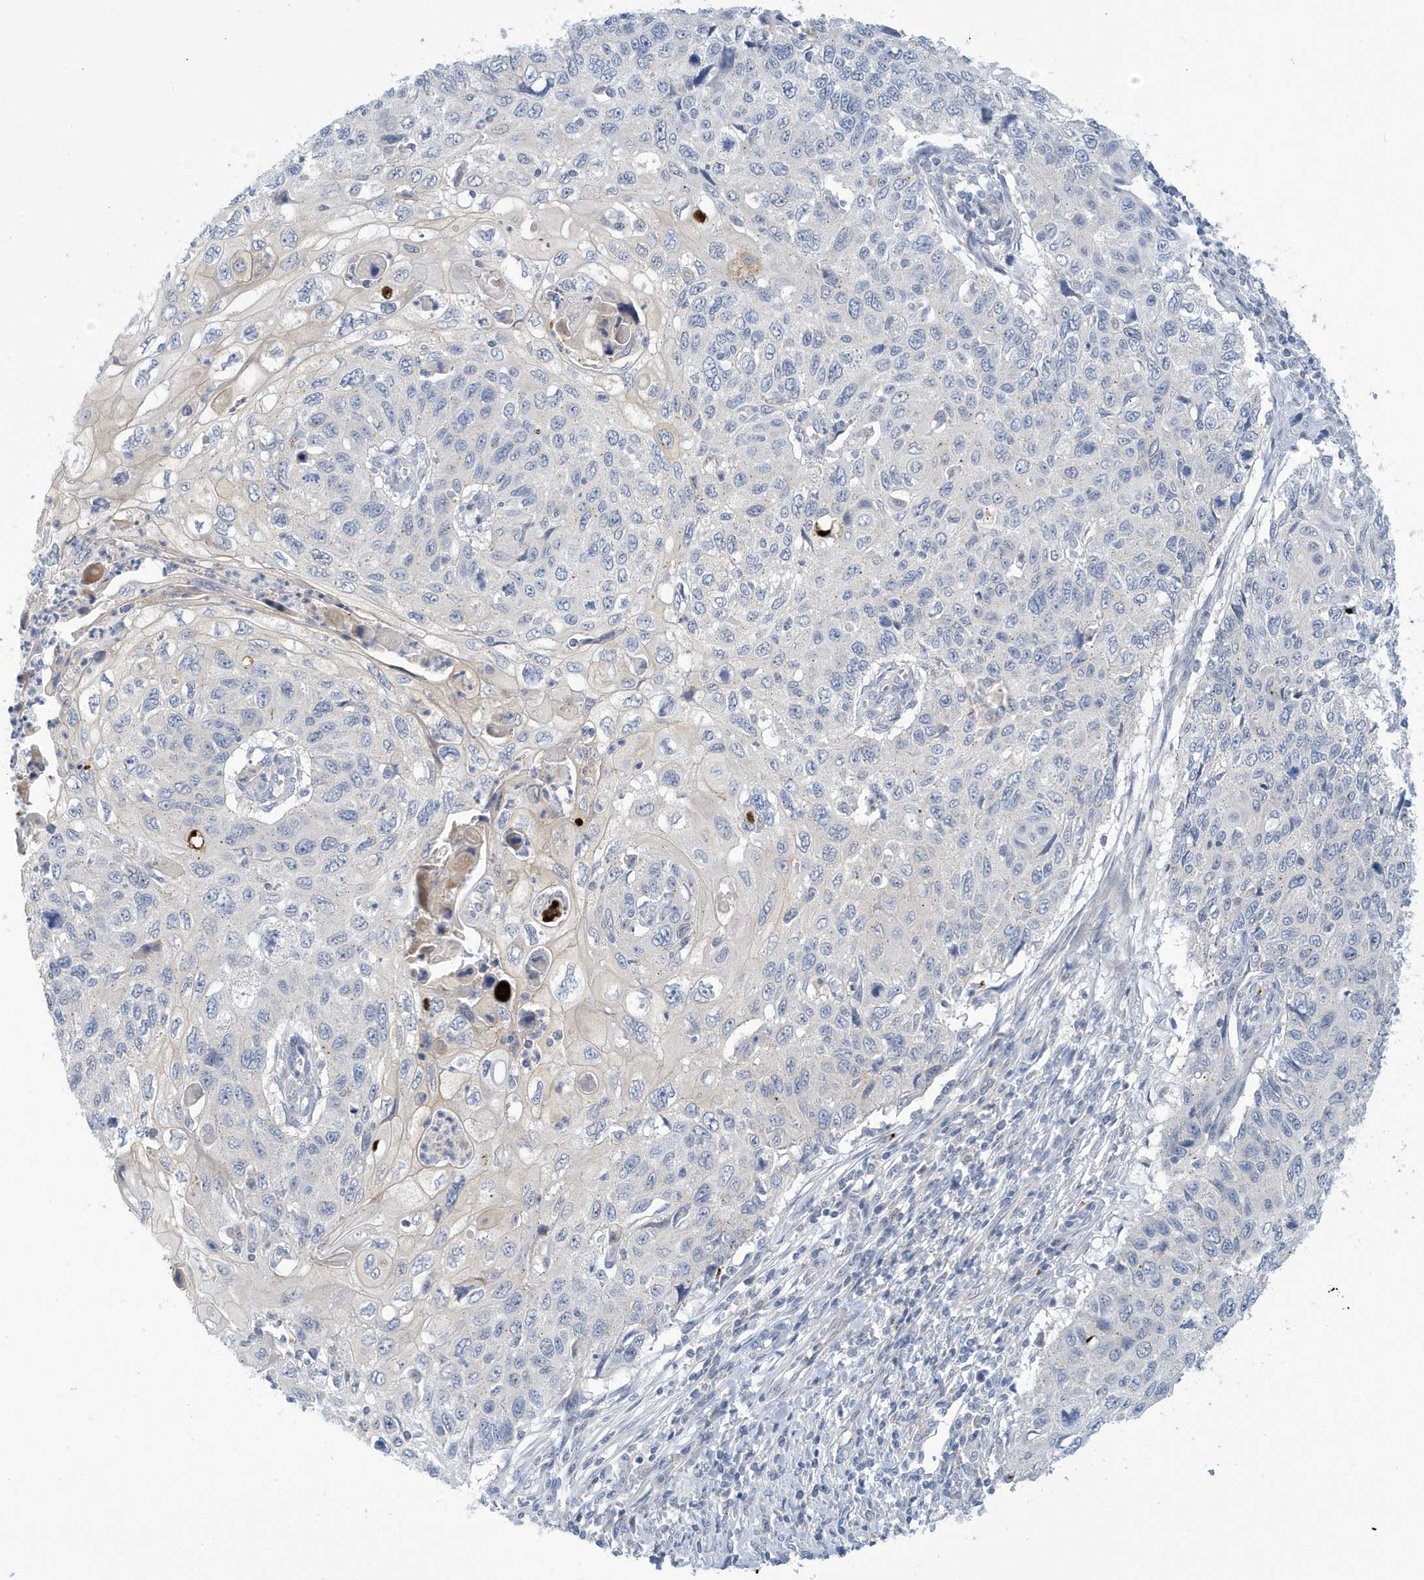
{"staining": {"intensity": "negative", "quantity": "none", "location": "none"}, "tissue": "cervical cancer", "cell_type": "Tumor cells", "image_type": "cancer", "snomed": [{"axis": "morphology", "description": "Squamous cell carcinoma, NOS"}, {"axis": "topography", "description": "Cervix"}], "caption": "Histopathology image shows no protein staining in tumor cells of cervical cancer tissue. (DAB immunohistochemistry (IHC) visualized using brightfield microscopy, high magnification).", "gene": "VTA1", "patient": {"sex": "female", "age": 70}}